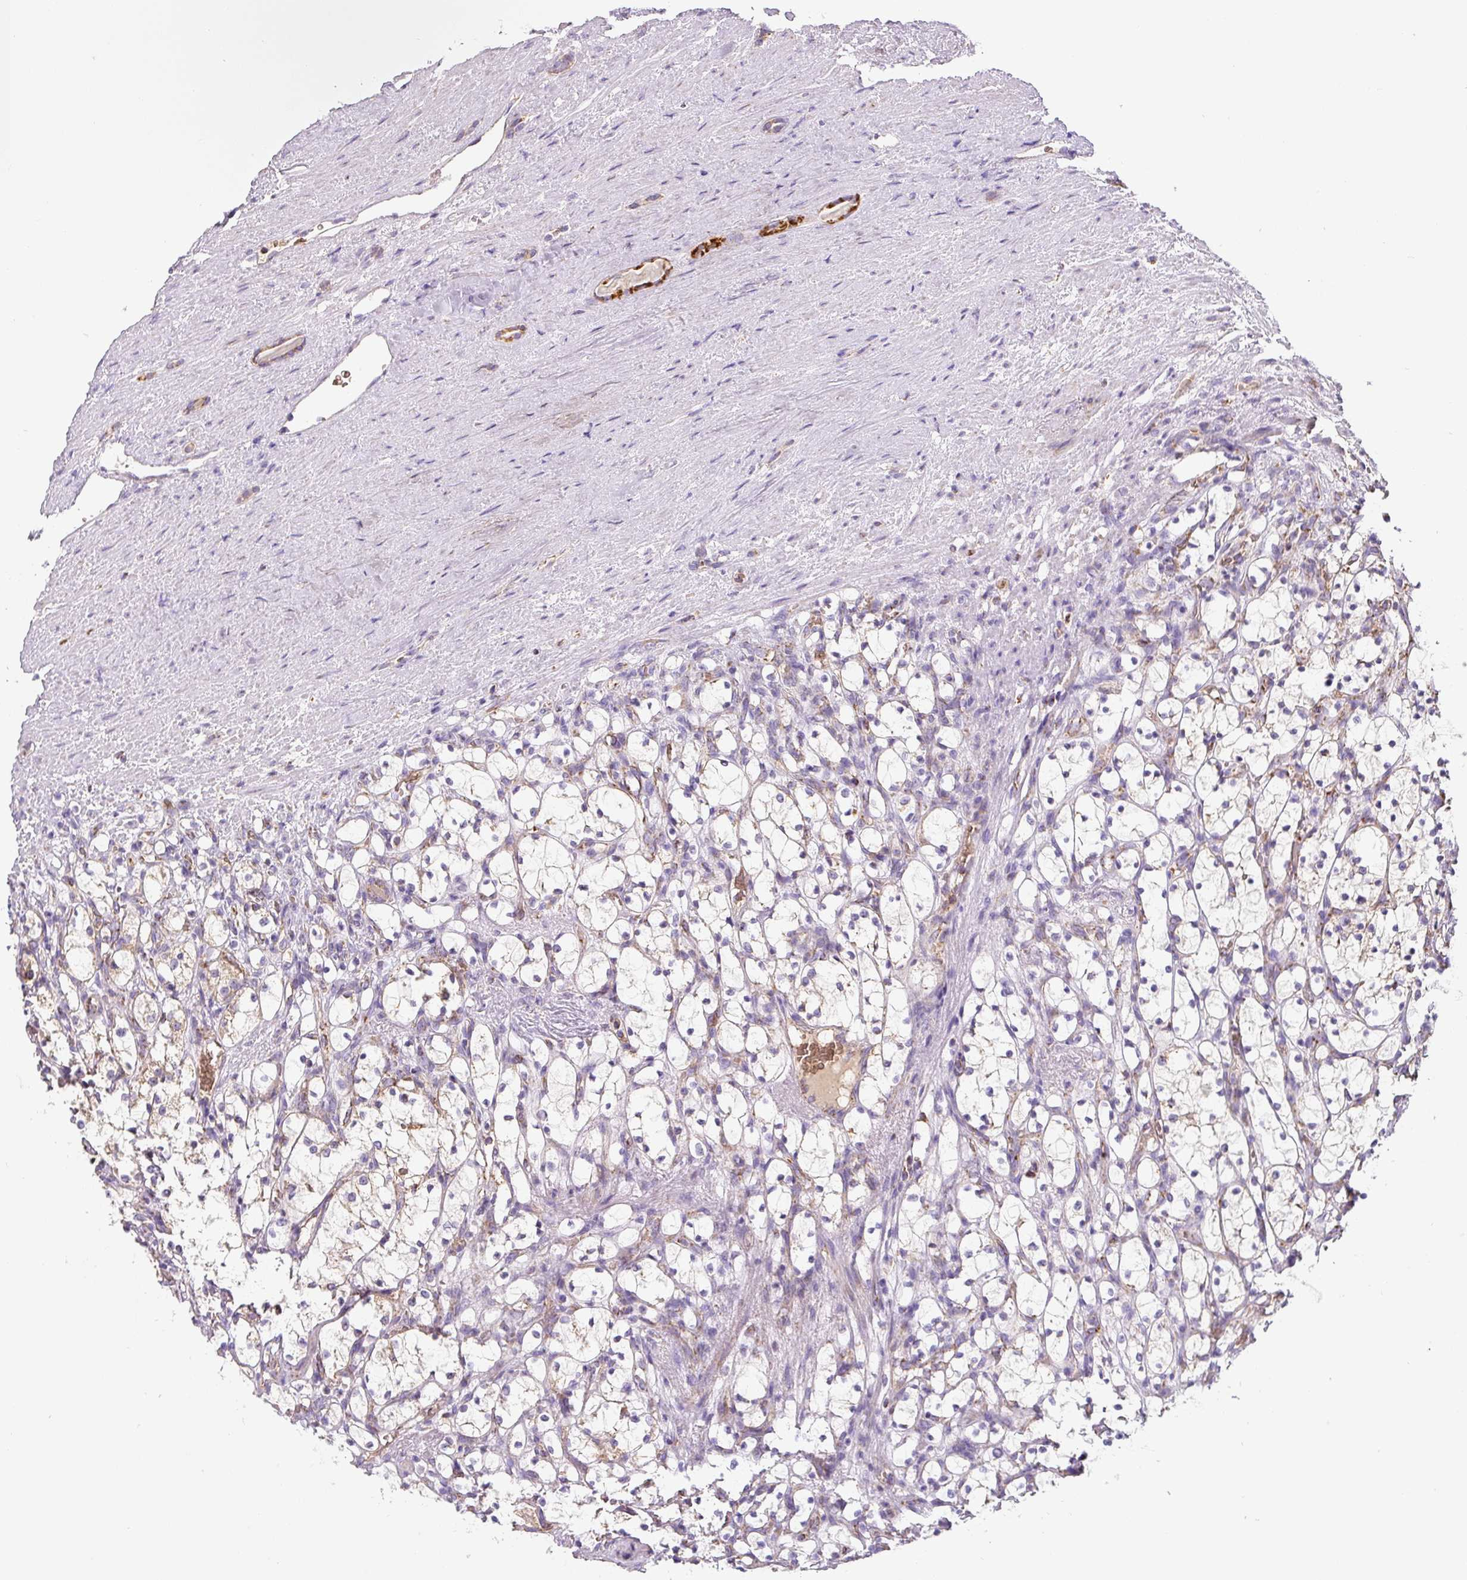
{"staining": {"intensity": "weak", "quantity": "<25%", "location": "cytoplasmic/membranous"}, "tissue": "renal cancer", "cell_type": "Tumor cells", "image_type": "cancer", "snomed": [{"axis": "morphology", "description": "Adenocarcinoma, NOS"}, {"axis": "topography", "description": "Kidney"}], "caption": "DAB immunohistochemical staining of human renal adenocarcinoma shows no significant staining in tumor cells.", "gene": "MT-CO2", "patient": {"sex": "female", "age": 69}}